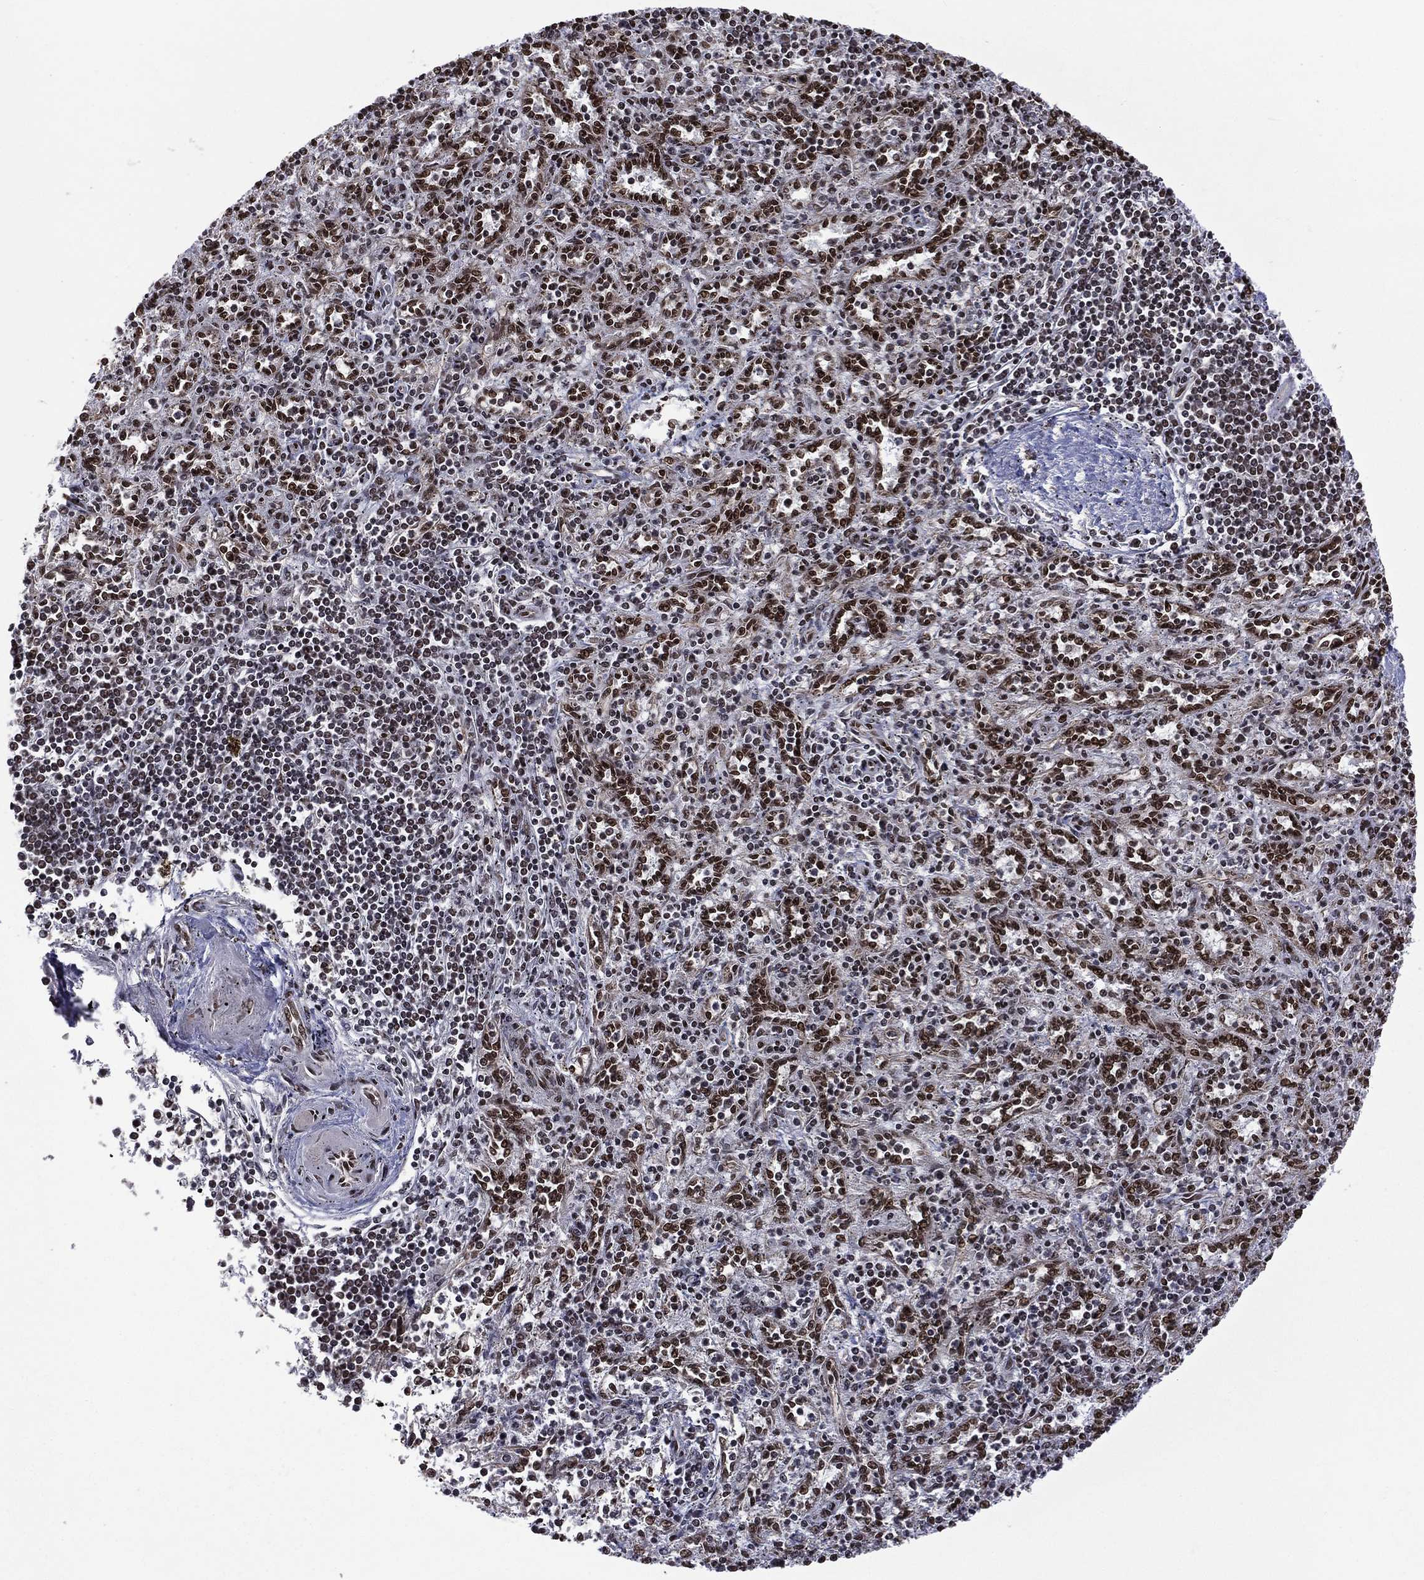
{"staining": {"intensity": "moderate", "quantity": "25%-75%", "location": "nuclear"}, "tissue": "spleen", "cell_type": "Cells in red pulp", "image_type": "normal", "snomed": [{"axis": "morphology", "description": "Normal tissue, NOS"}, {"axis": "topography", "description": "Spleen"}], "caption": "Cells in red pulp exhibit moderate nuclear staining in about 25%-75% of cells in unremarkable spleen.", "gene": "C5orf24", "patient": {"sex": "male", "age": 69}}